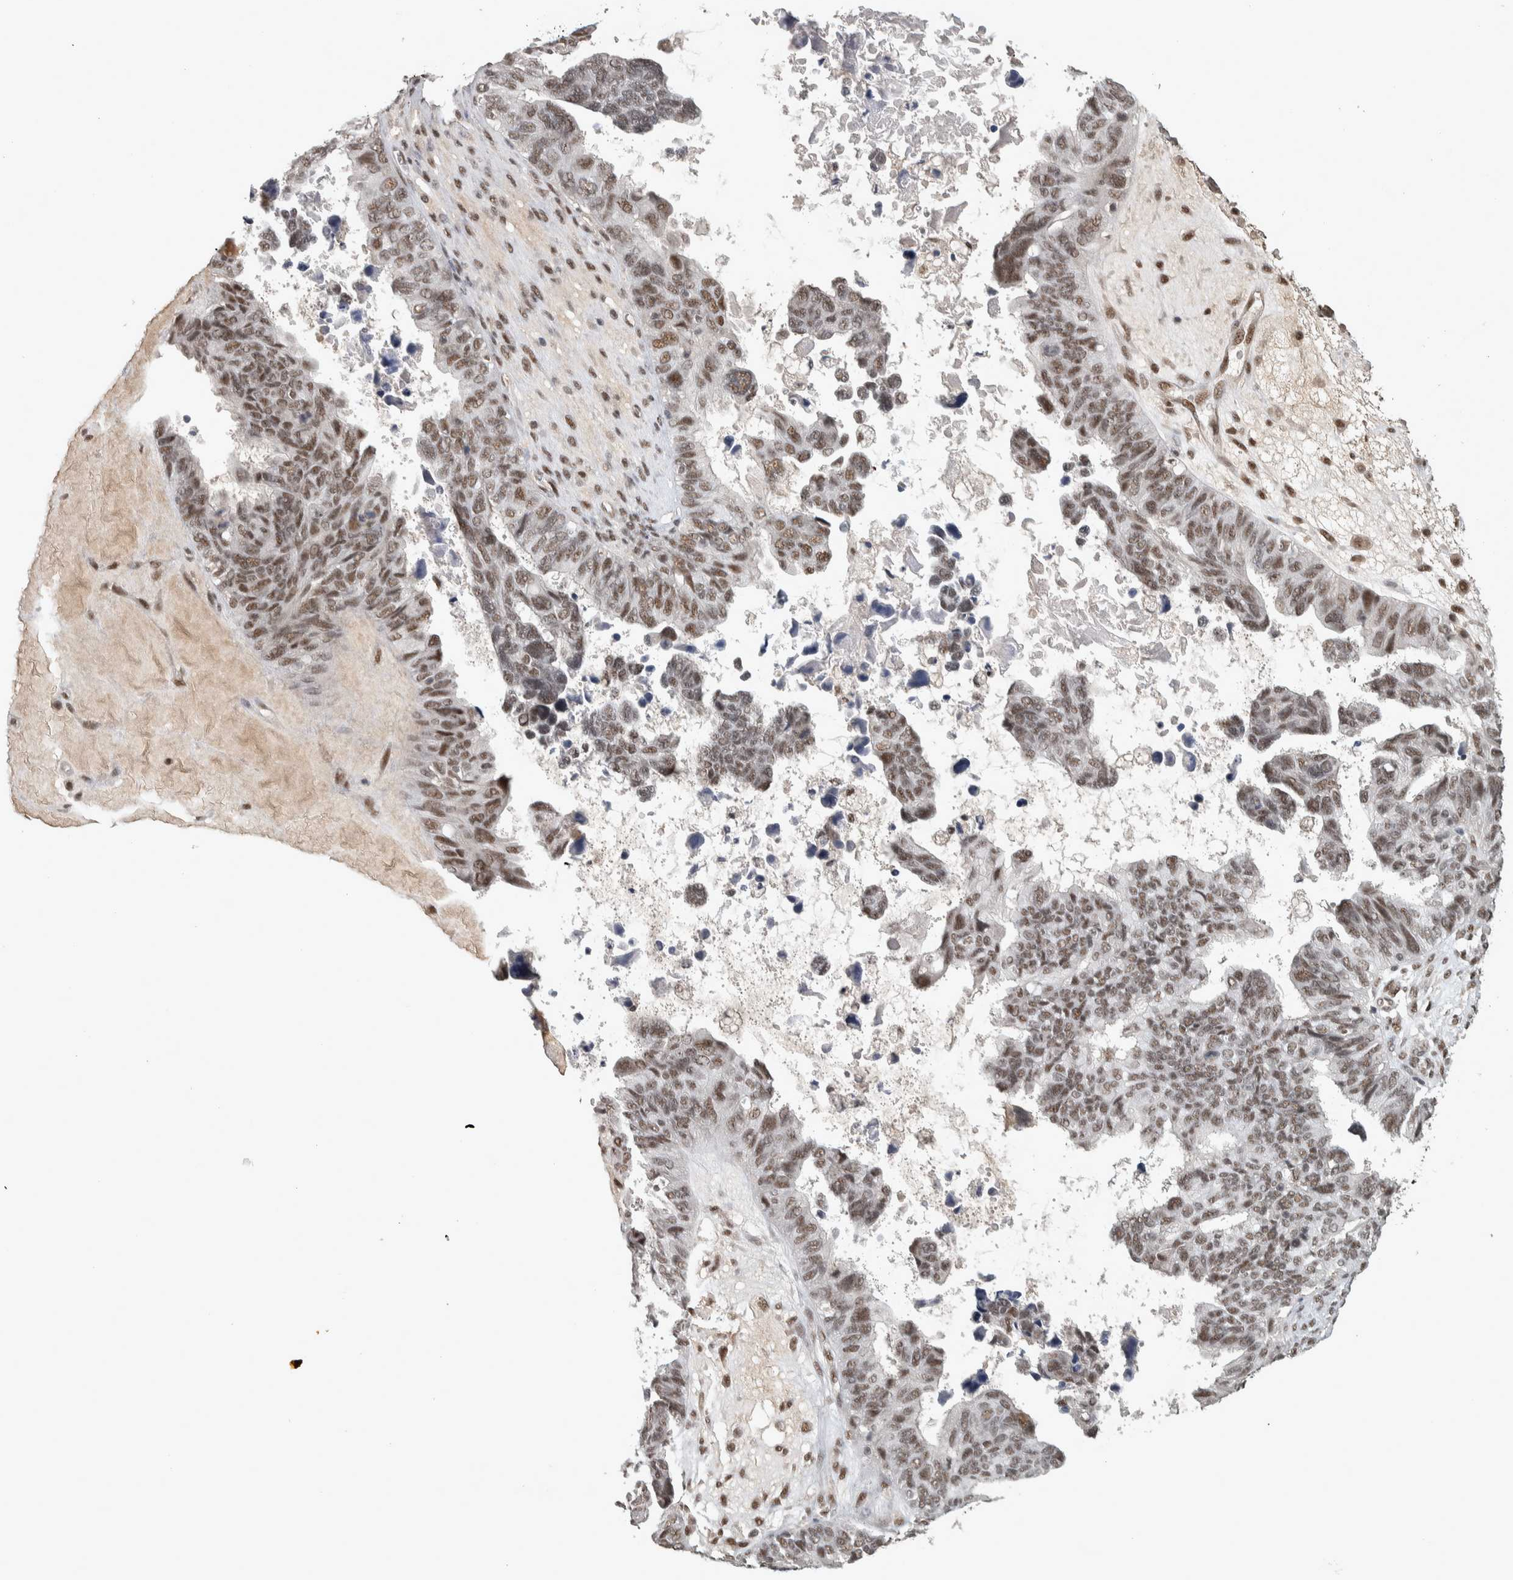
{"staining": {"intensity": "moderate", "quantity": ">75%", "location": "nuclear"}, "tissue": "ovarian cancer", "cell_type": "Tumor cells", "image_type": "cancer", "snomed": [{"axis": "morphology", "description": "Cystadenocarcinoma, serous, NOS"}, {"axis": "topography", "description": "Ovary"}], "caption": "Immunohistochemical staining of human ovarian serous cystadenocarcinoma demonstrates medium levels of moderate nuclear protein positivity in about >75% of tumor cells.", "gene": "DDX42", "patient": {"sex": "female", "age": 79}}